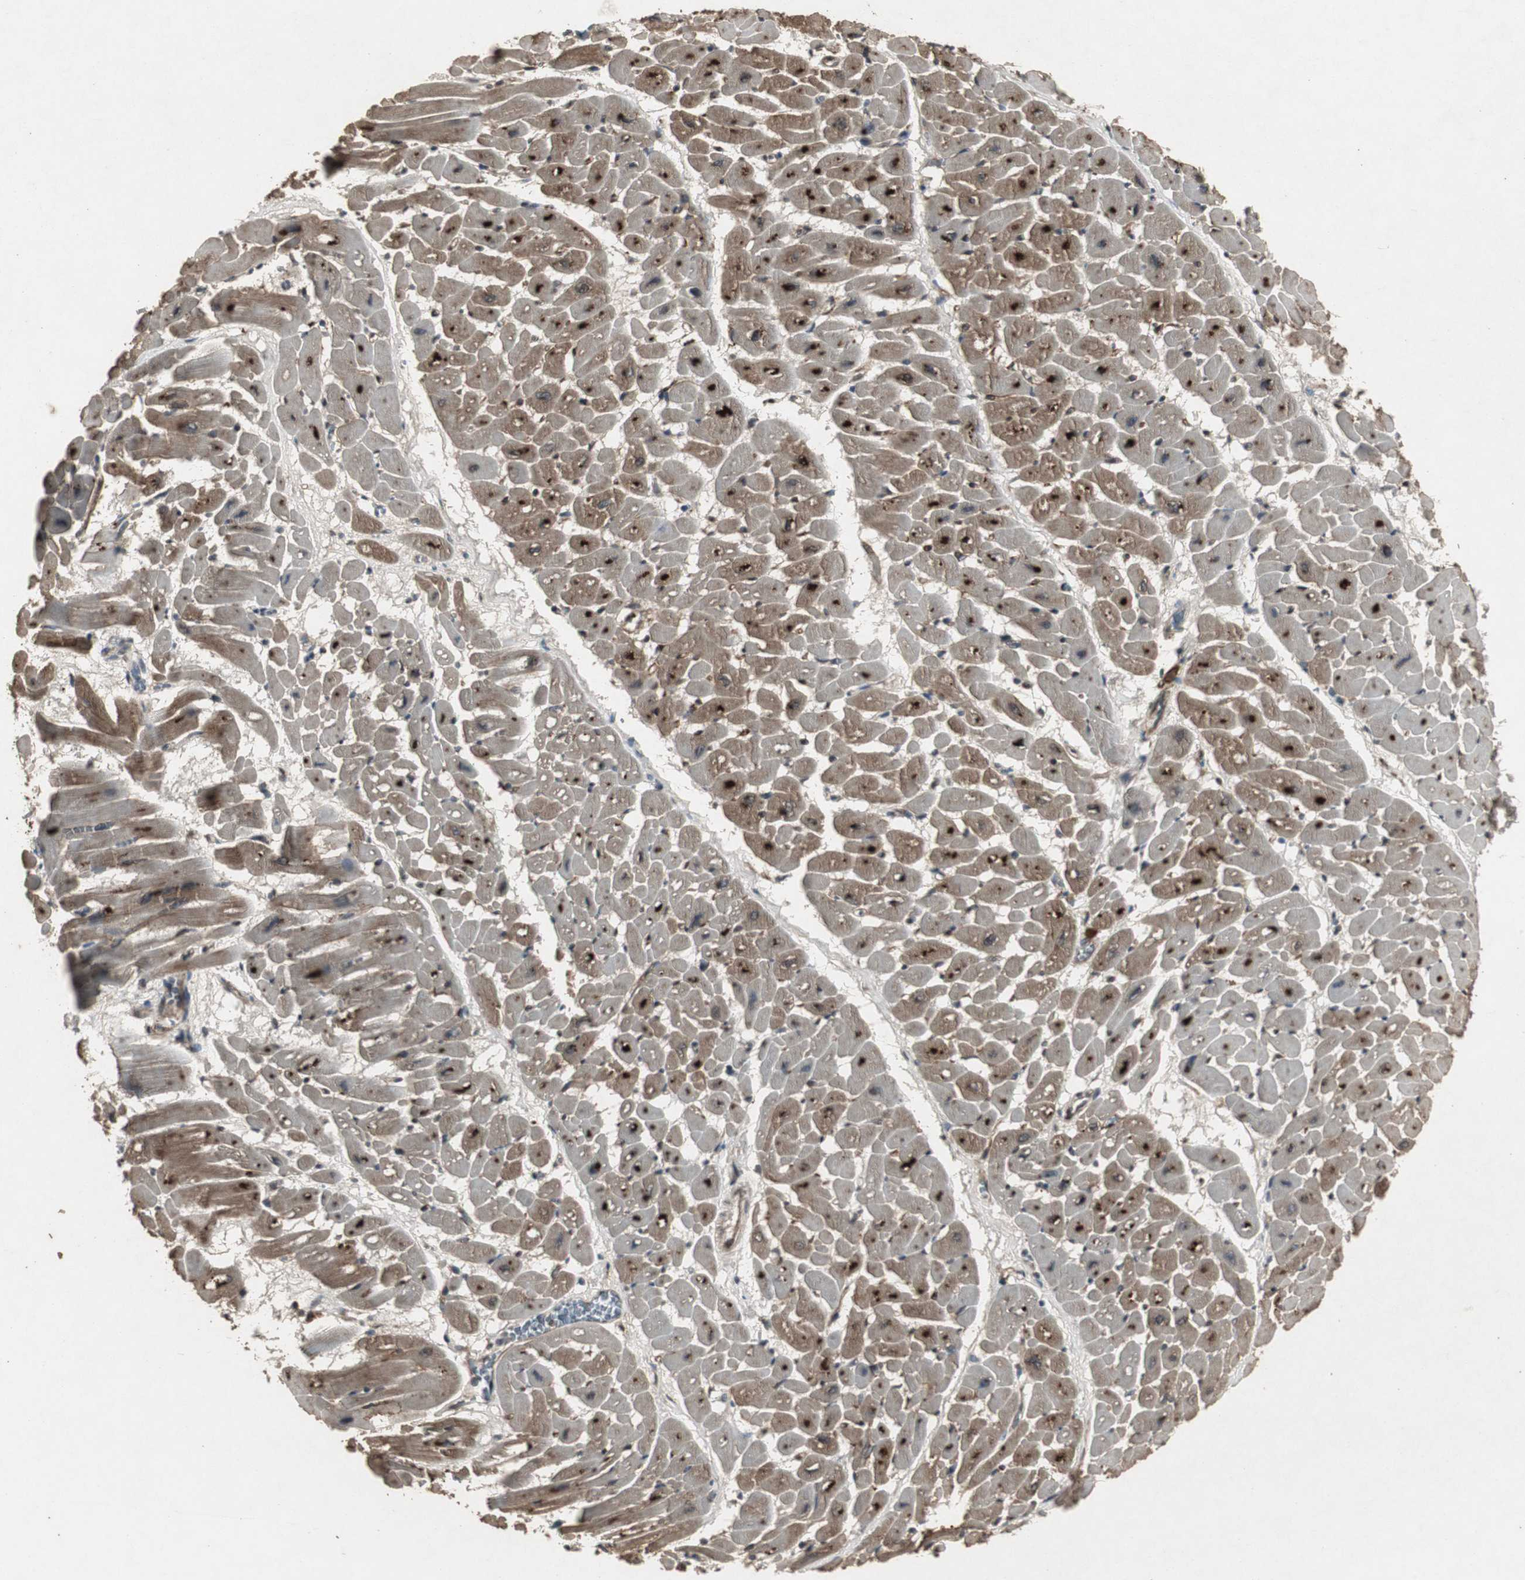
{"staining": {"intensity": "strong", "quantity": ">75%", "location": "cytoplasmic/membranous,nuclear"}, "tissue": "heart muscle", "cell_type": "Cardiomyocytes", "image_type": "normal", "snomed": [{"axis": "morphology", "description": "Normal tissue, NOS"}, {"axis": "topography", "description": "Heart"}], "caption": "Immunohistochemistry (DAB (3,3'-diaminobenzidine)) staining of normal human heart muscle exhibits strong cytoplasmic/membranous,nuclear protein staining in about >75% of cardiomyocytes. (DAB (3,3'-diaminobenzidine) IHC, brown staining for protein, blue staining for nuclei).", "gene": "EMX1", "patient": {"sex": "male", "age": 45}}